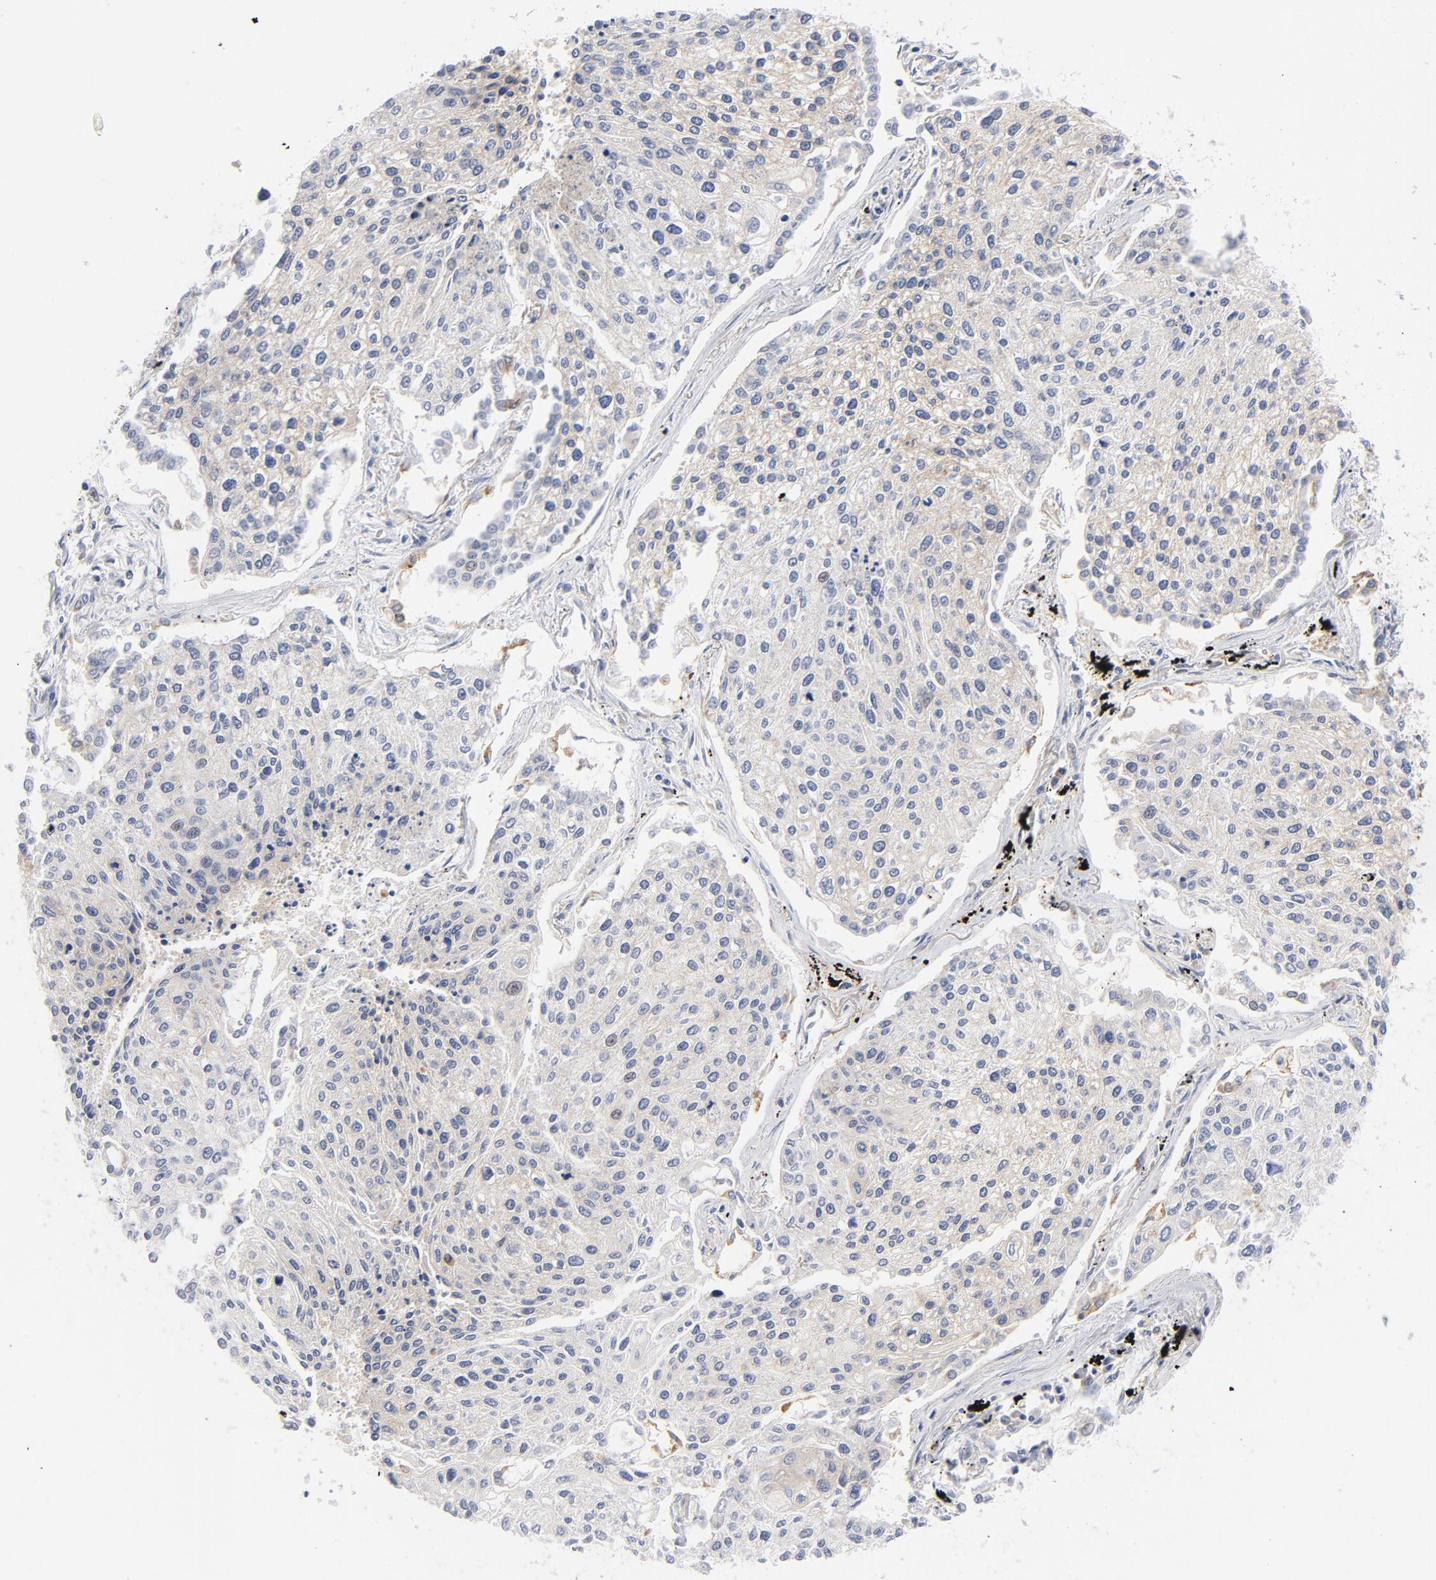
{"staining": {"intensity": "weak", "quantity": "<25%", "location": "cytoplasmic/membranous"}, "tissue": "lung cancer", "cell_type": "Tumor cells", "image_type": "cancer", "snomed": [{"axis": "morphology", "description": "Squamous cell carcinoma, NOS"}, {"axis": "topography", "description": "Lung"}], "caption": "Tumor cells are negative for protein expression in human lung cancer. (Stains: DAB (3,3'-diaminobenzidine) IHC with hematoxylin counter stain, Microscopy: brightfield microscopy at high magnification).", "gene": "CD86", "patient": {"sex": "male", "age": 75}}